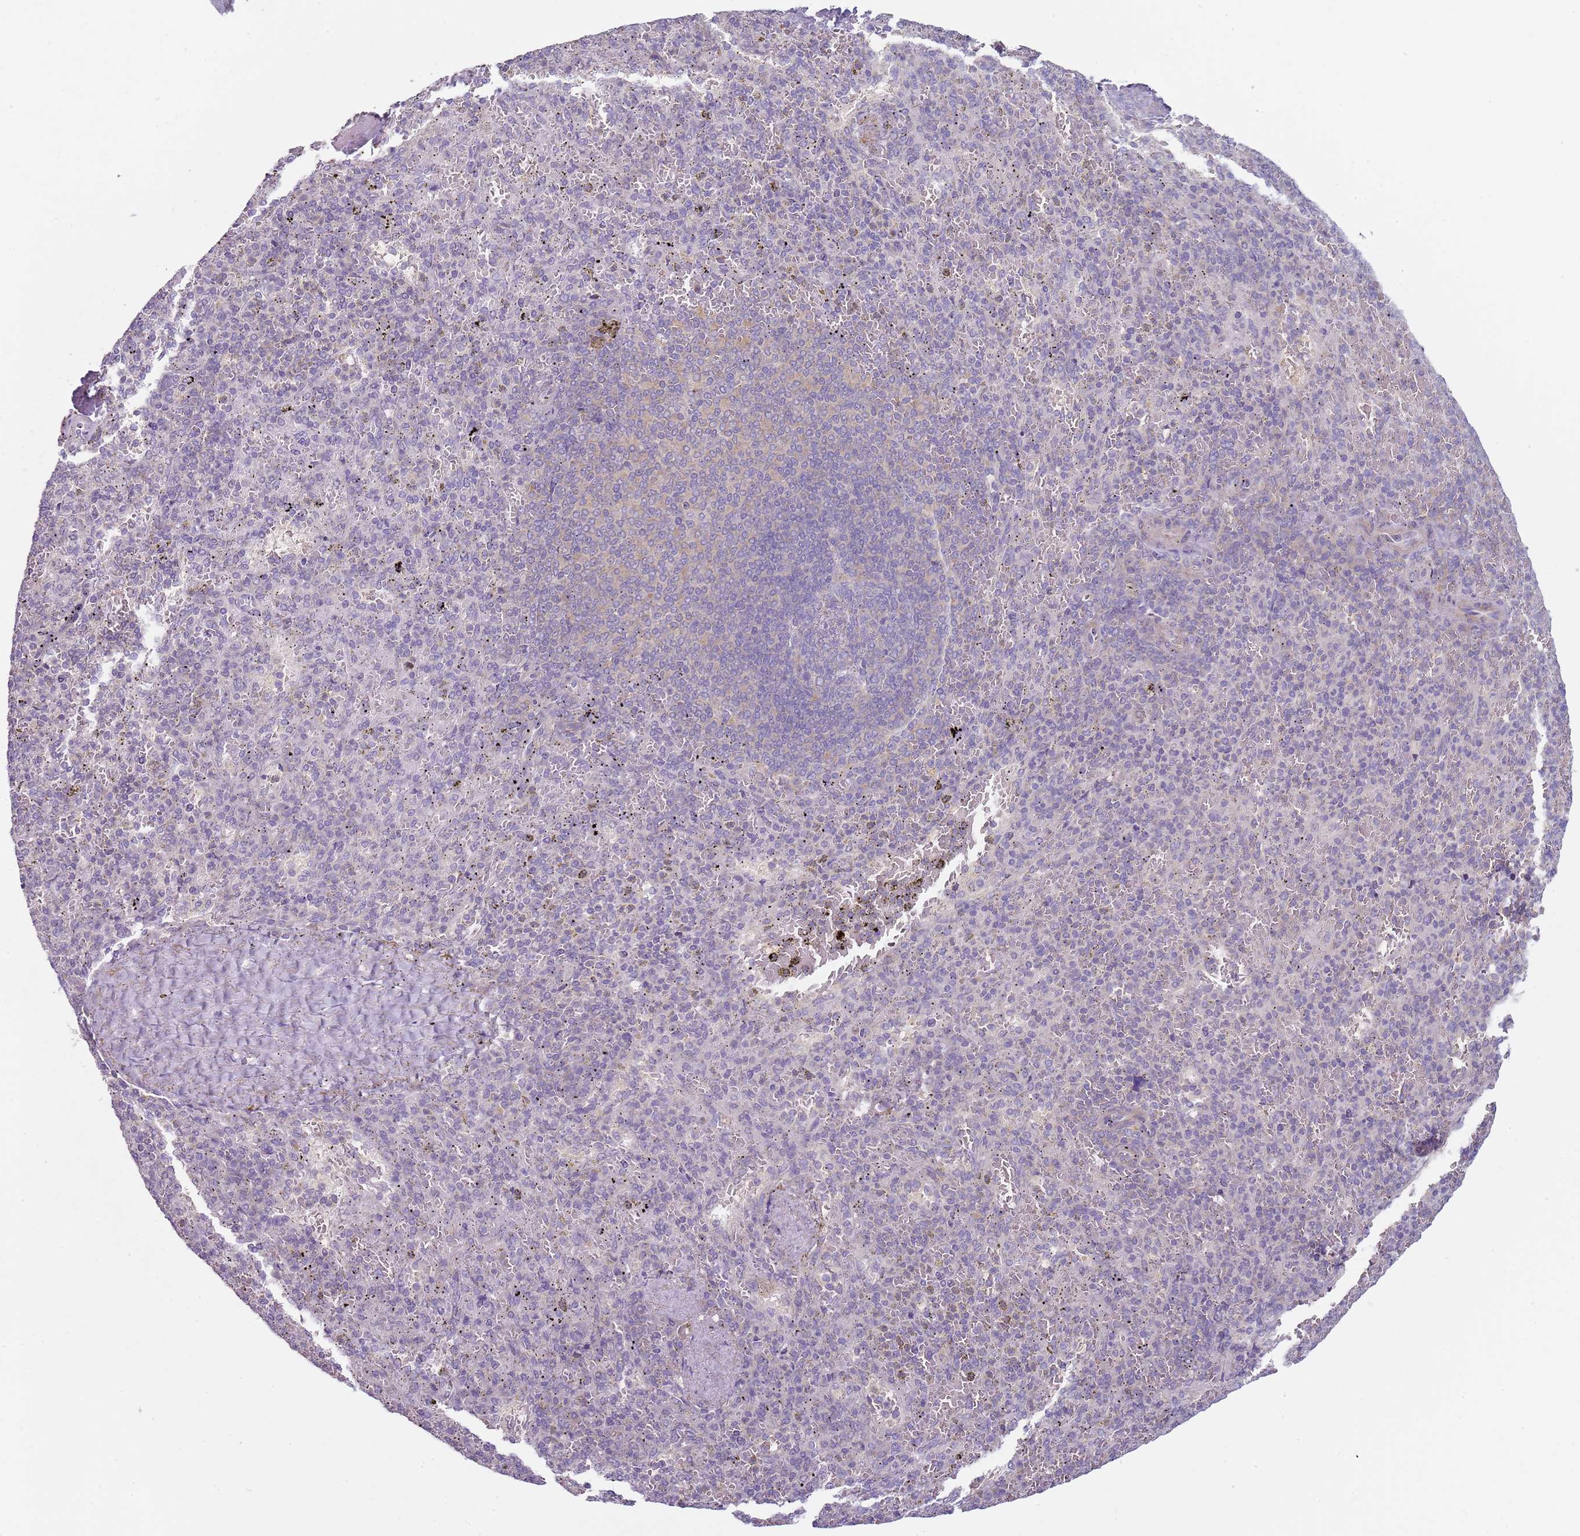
{"staining": {"intensity": "negative", "quantity": "none", "location": "none"}, "tissue": "spleen", "cell_type": "Cells in red pulp", "image_type": "normal", "snomed": [{"axis": "morphology", "description": "Normal tissue, NOS"}, {"axis": "topography", "description": "Spleen"}], "caption": "Immunohistochemical staining of benign spleen exhibits no significant staining in cells in red pulp.", "gene": "SLC26A6", "patient": {"sex": "male", "age": 82}}